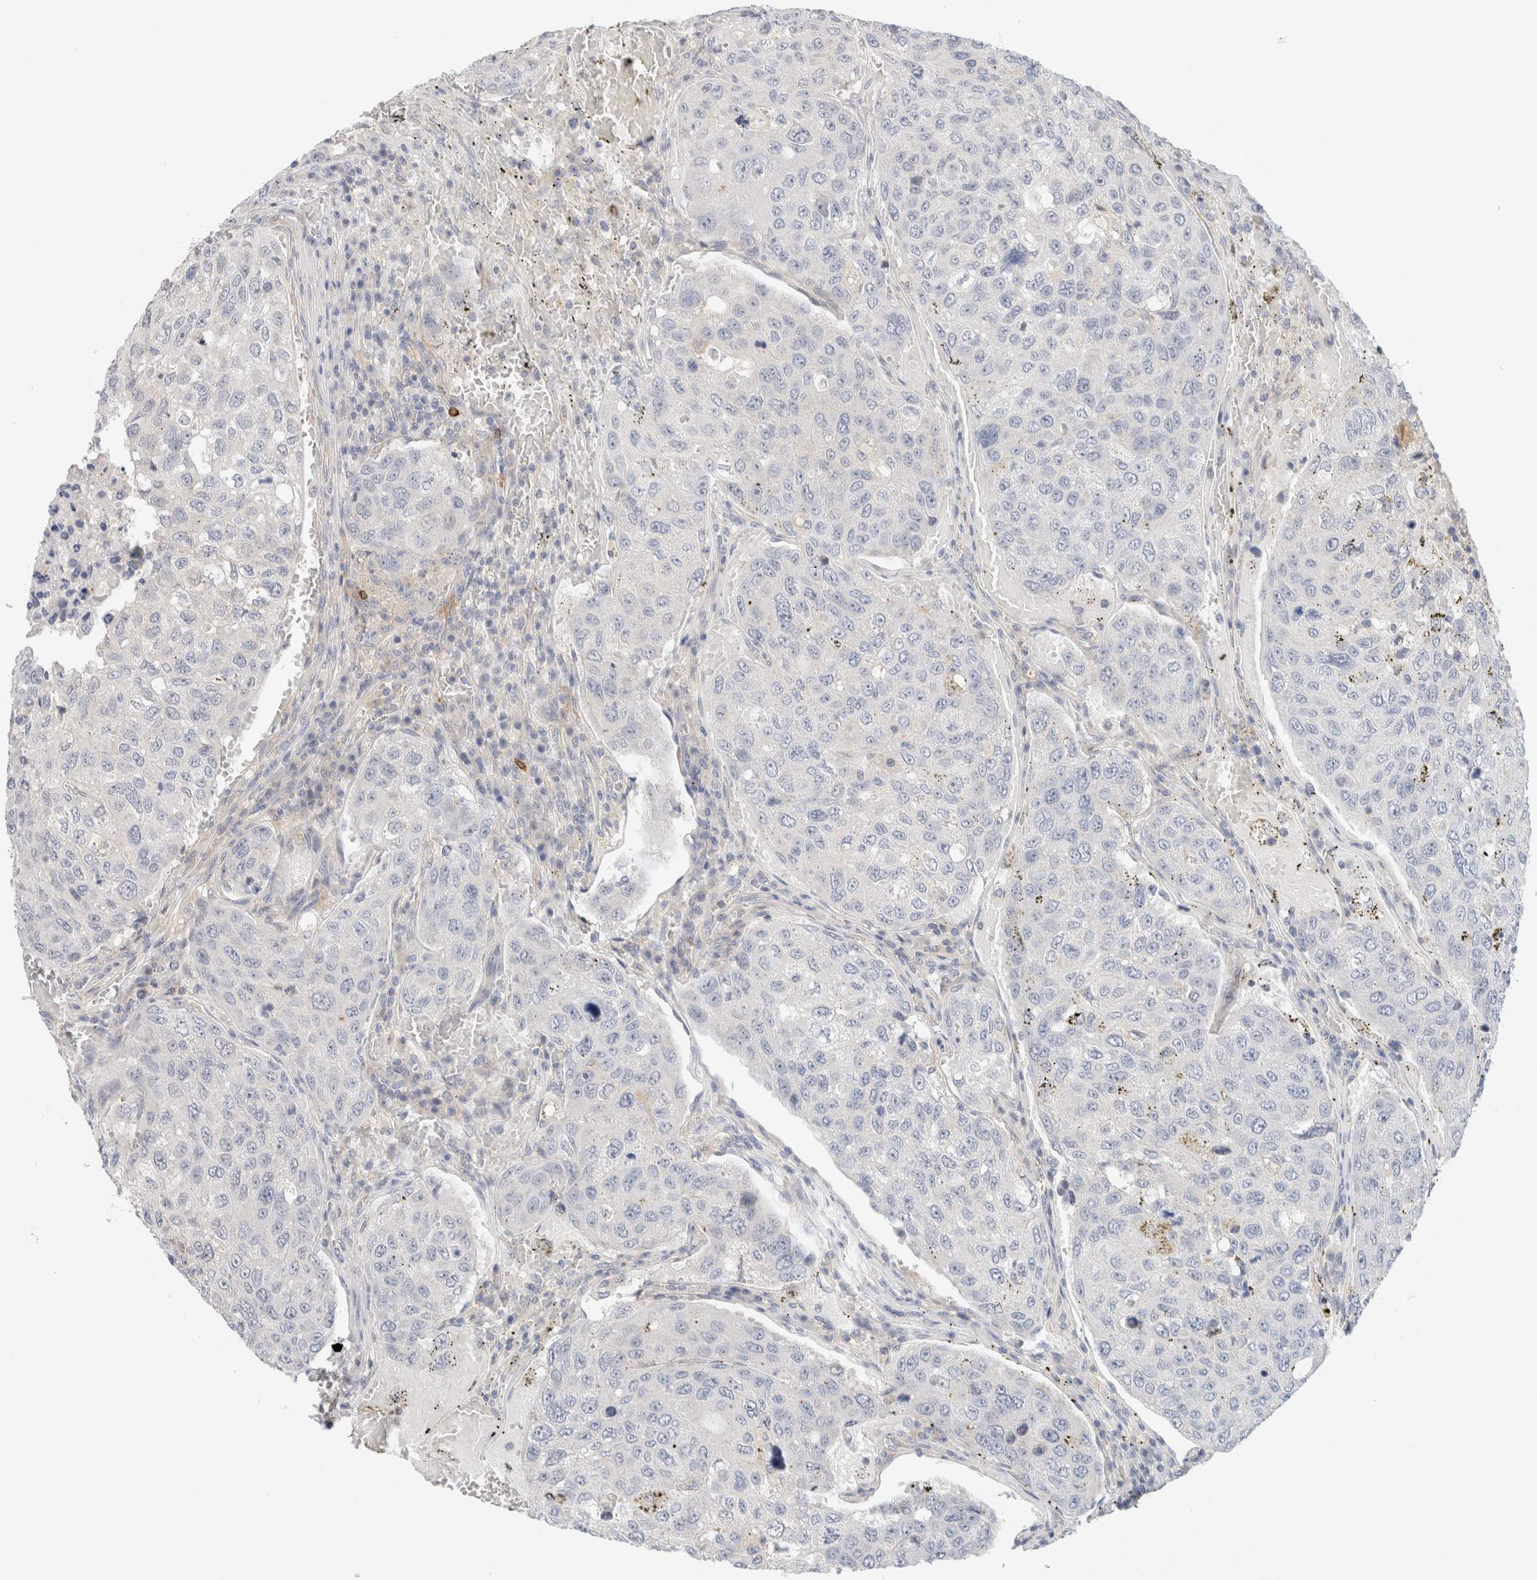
{"staining": {"intensity": "negative", "quantity": "none", "location": "none"}, "tissue": "urothelial cancer", "cell_type": "Tumor cells", "image_type": "cancer", "snomed": [{"axis": "morphology", "description": "Urothelial carcinoma, High grade"}, {"axis": "topography", "description": "Lymph node"}, {"axis": "topography", "description": "Urinary bladder"}], "caption": "There is no significant staining in tumor cells of urothelial carcinoma (high-grade). (Stains: DAB (3,3'-diaminobenzidine) IHC with hematoxylin counter stain, Microscopy: brightfield microscopy at high magnification).", "gene": "SDR16C5", "patient": {"sex": "male", "age": 51}}